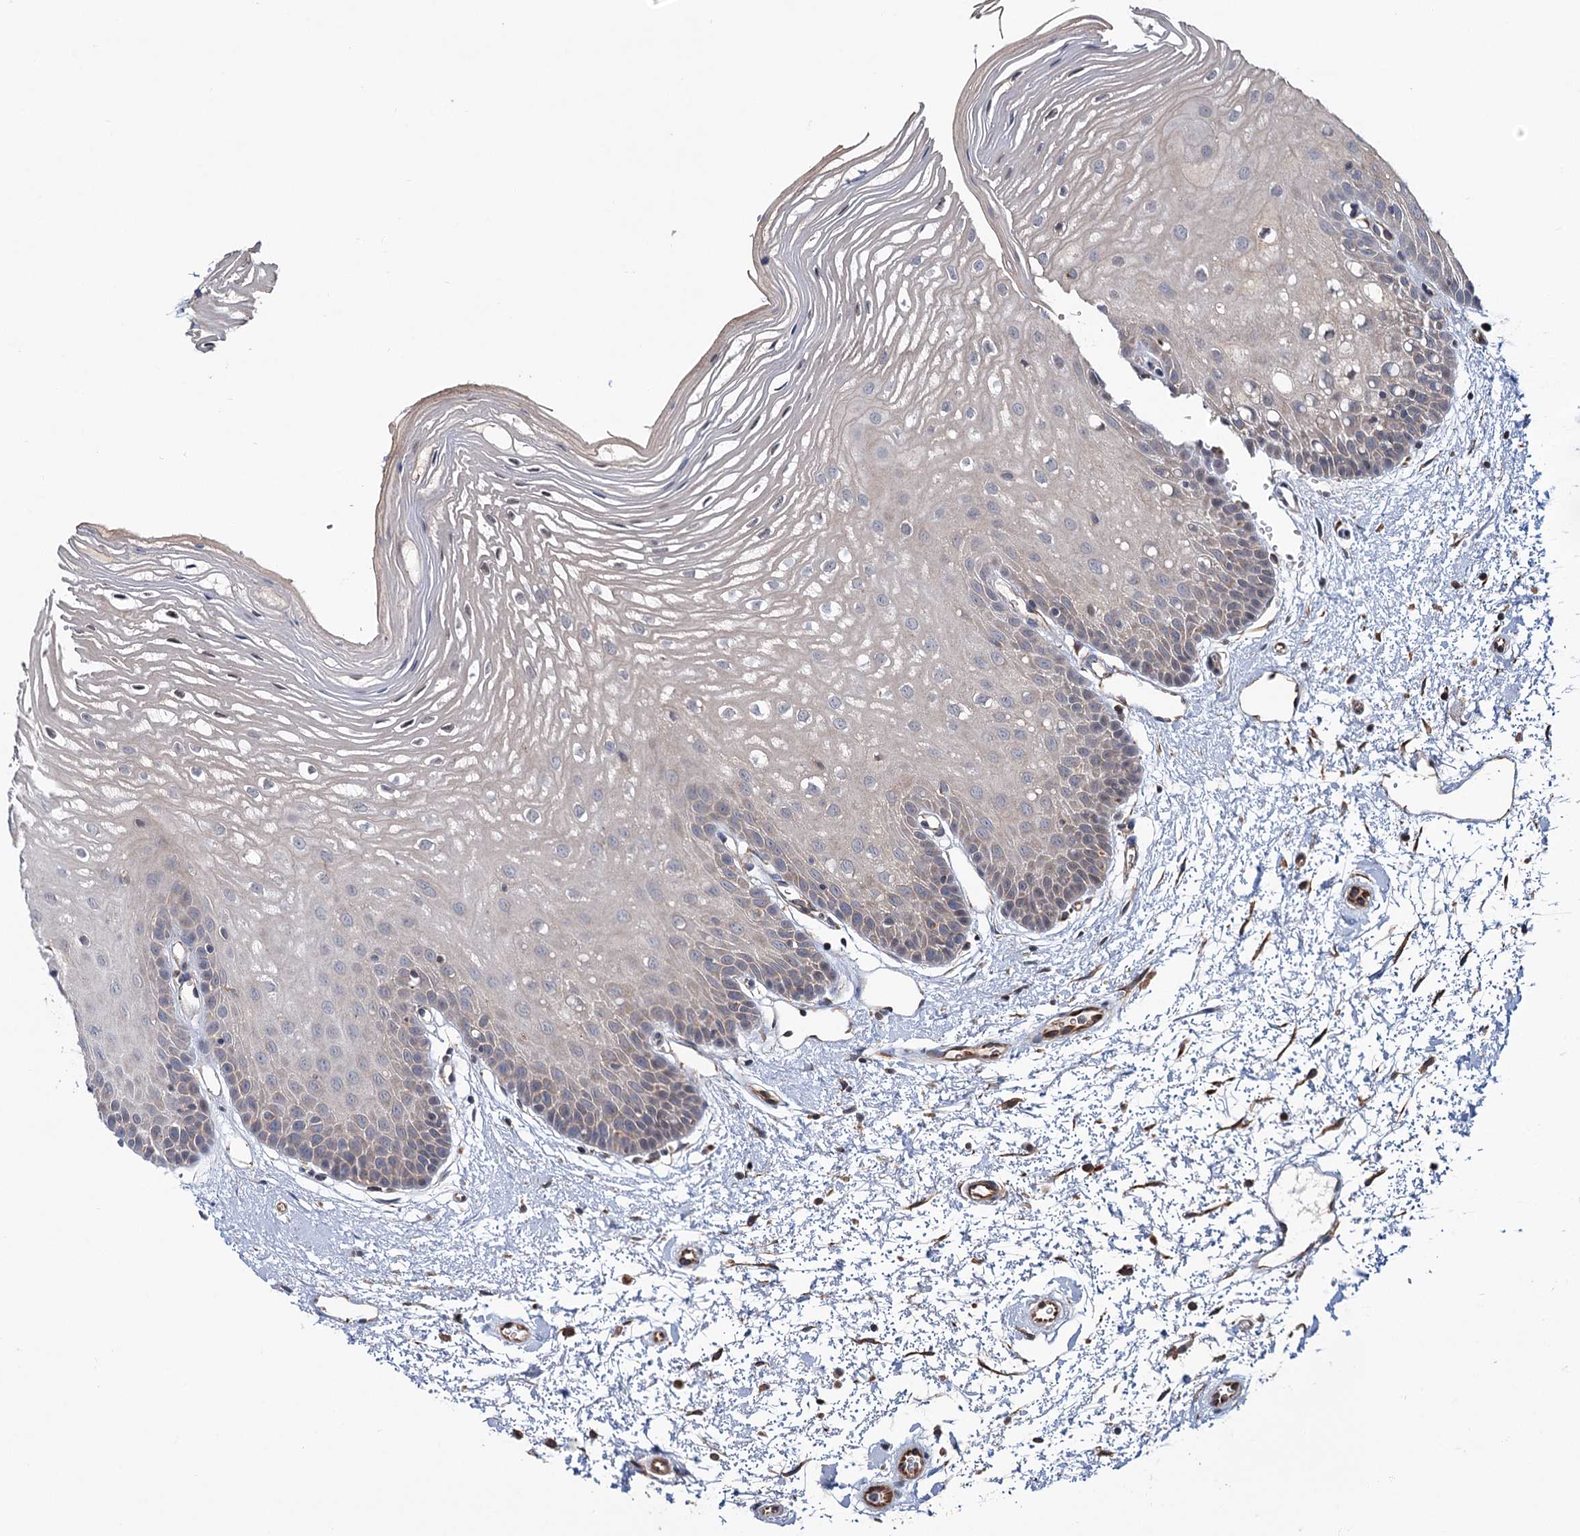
{"staining": {"intensity": "negative", "quantity": "none", "location": "none"}, "tissue": "oral mucosa", "cell_type": "Squamous epithelial cells", "image_type": "normal", "snomed": [{"axis": "morphology", "description": "Normal tissue, NOS"}, {"axis": "topography", "description": "Oral tissue"}, {"axis": "topography", "description": "Tounge, NOS"}], "caption": "Immunohistochemistry (IHC) histopathology image of unremarkable human oral mucosa stained for a protein (brown), which demonstrates no positivity in squamous epithelial cells.", "gene": "MTRR", "patient": {"sex": "female", "age": 73}}